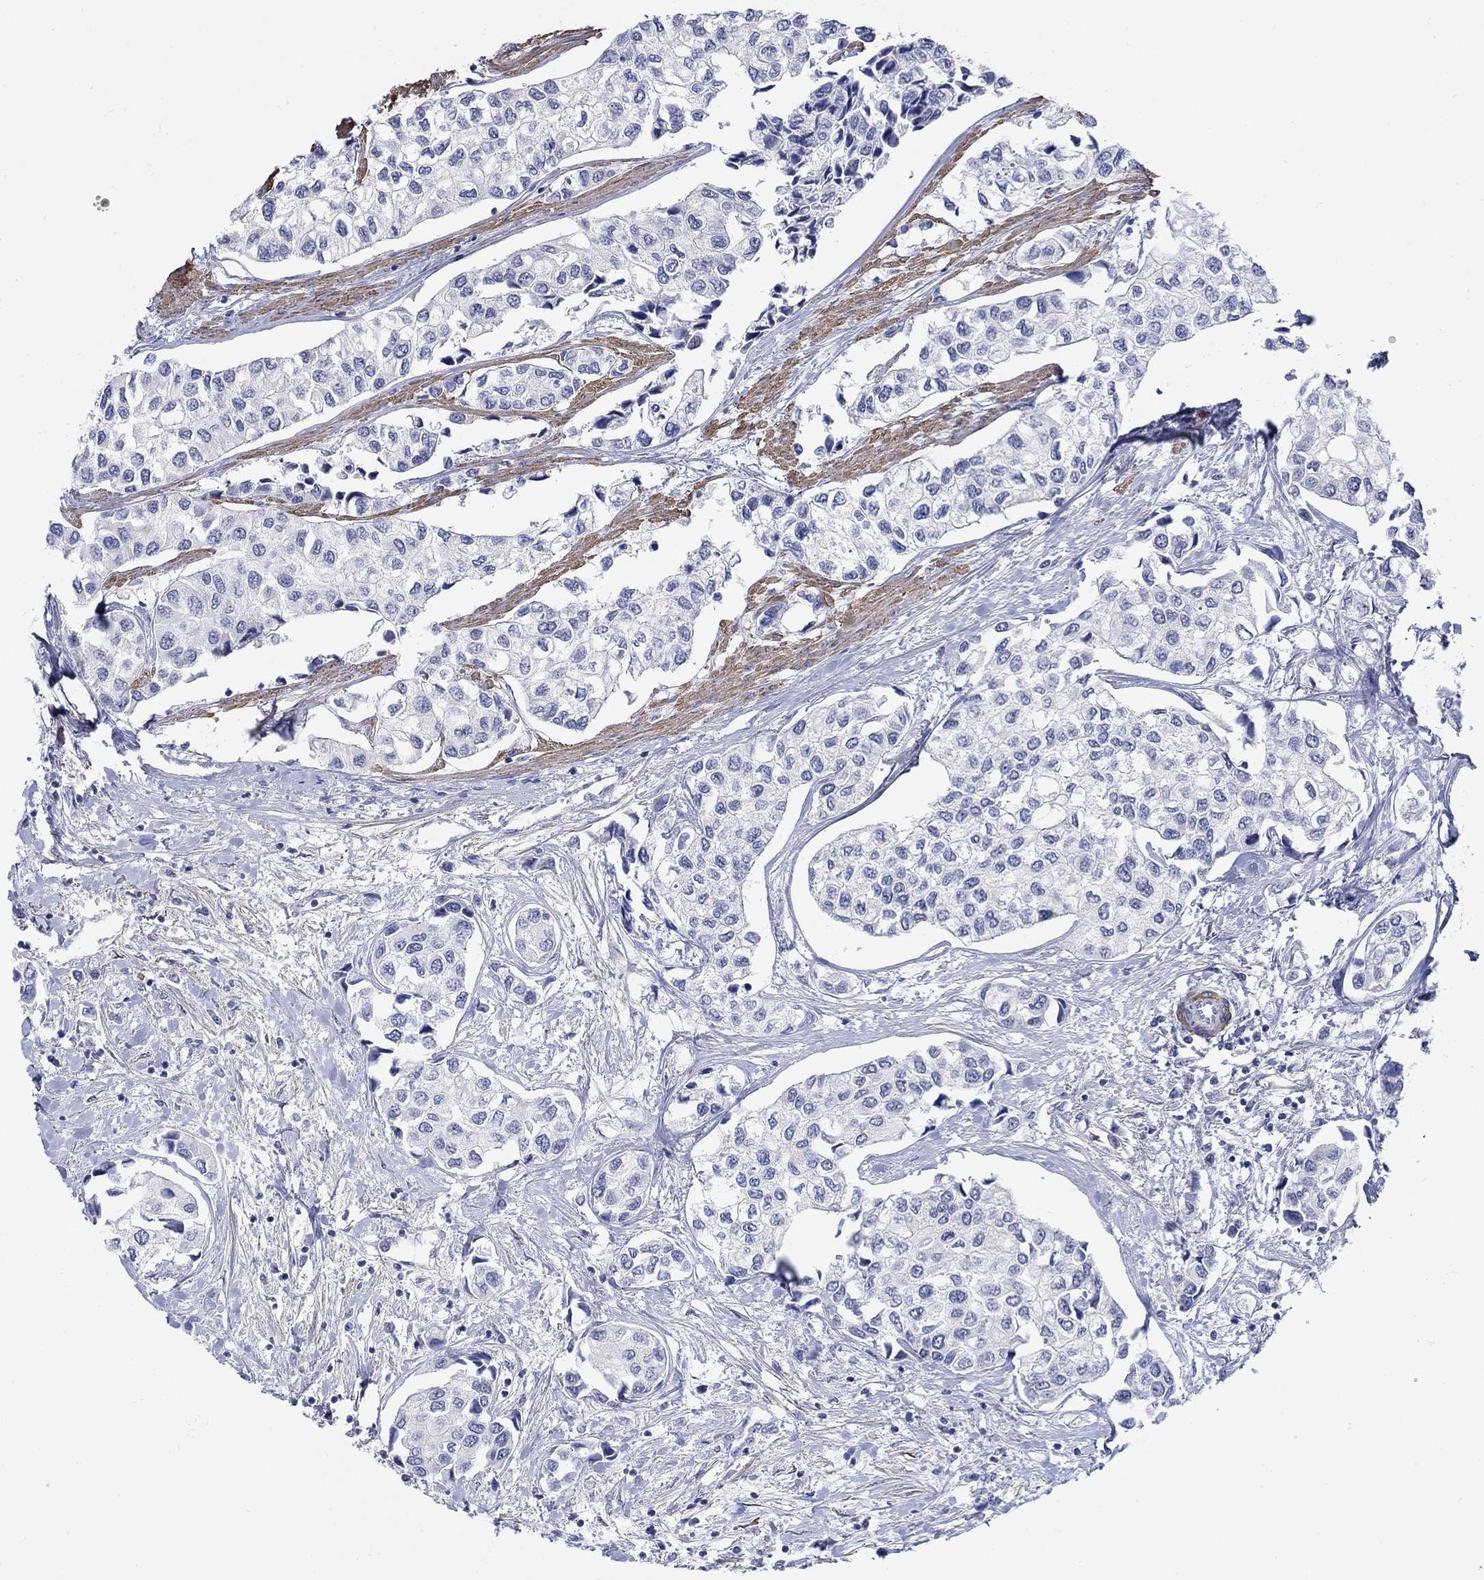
{"staining": {"intensity": "negative", "quantity": "none", "location": "none"}, "tissue": "urothelial cancer", "cell_type": "Tumor cells", "image_type": "cancer", "snomed": [{"axis": "morphology", "description": "Urothelial carcinoma, High grade"}, {"axis": "topography", "description": "Urinary bladder"}], "caption": "Immunohistochemistry photomicrograph of neoplastic tissue: human high-grade urothelial carcinoma stained with DAB (3,3'-diaminobenzidine) shows no significant protein staining in tumor cells.", "gene": "SCN7A", "patient": {"sex": "male", "age": 73}}